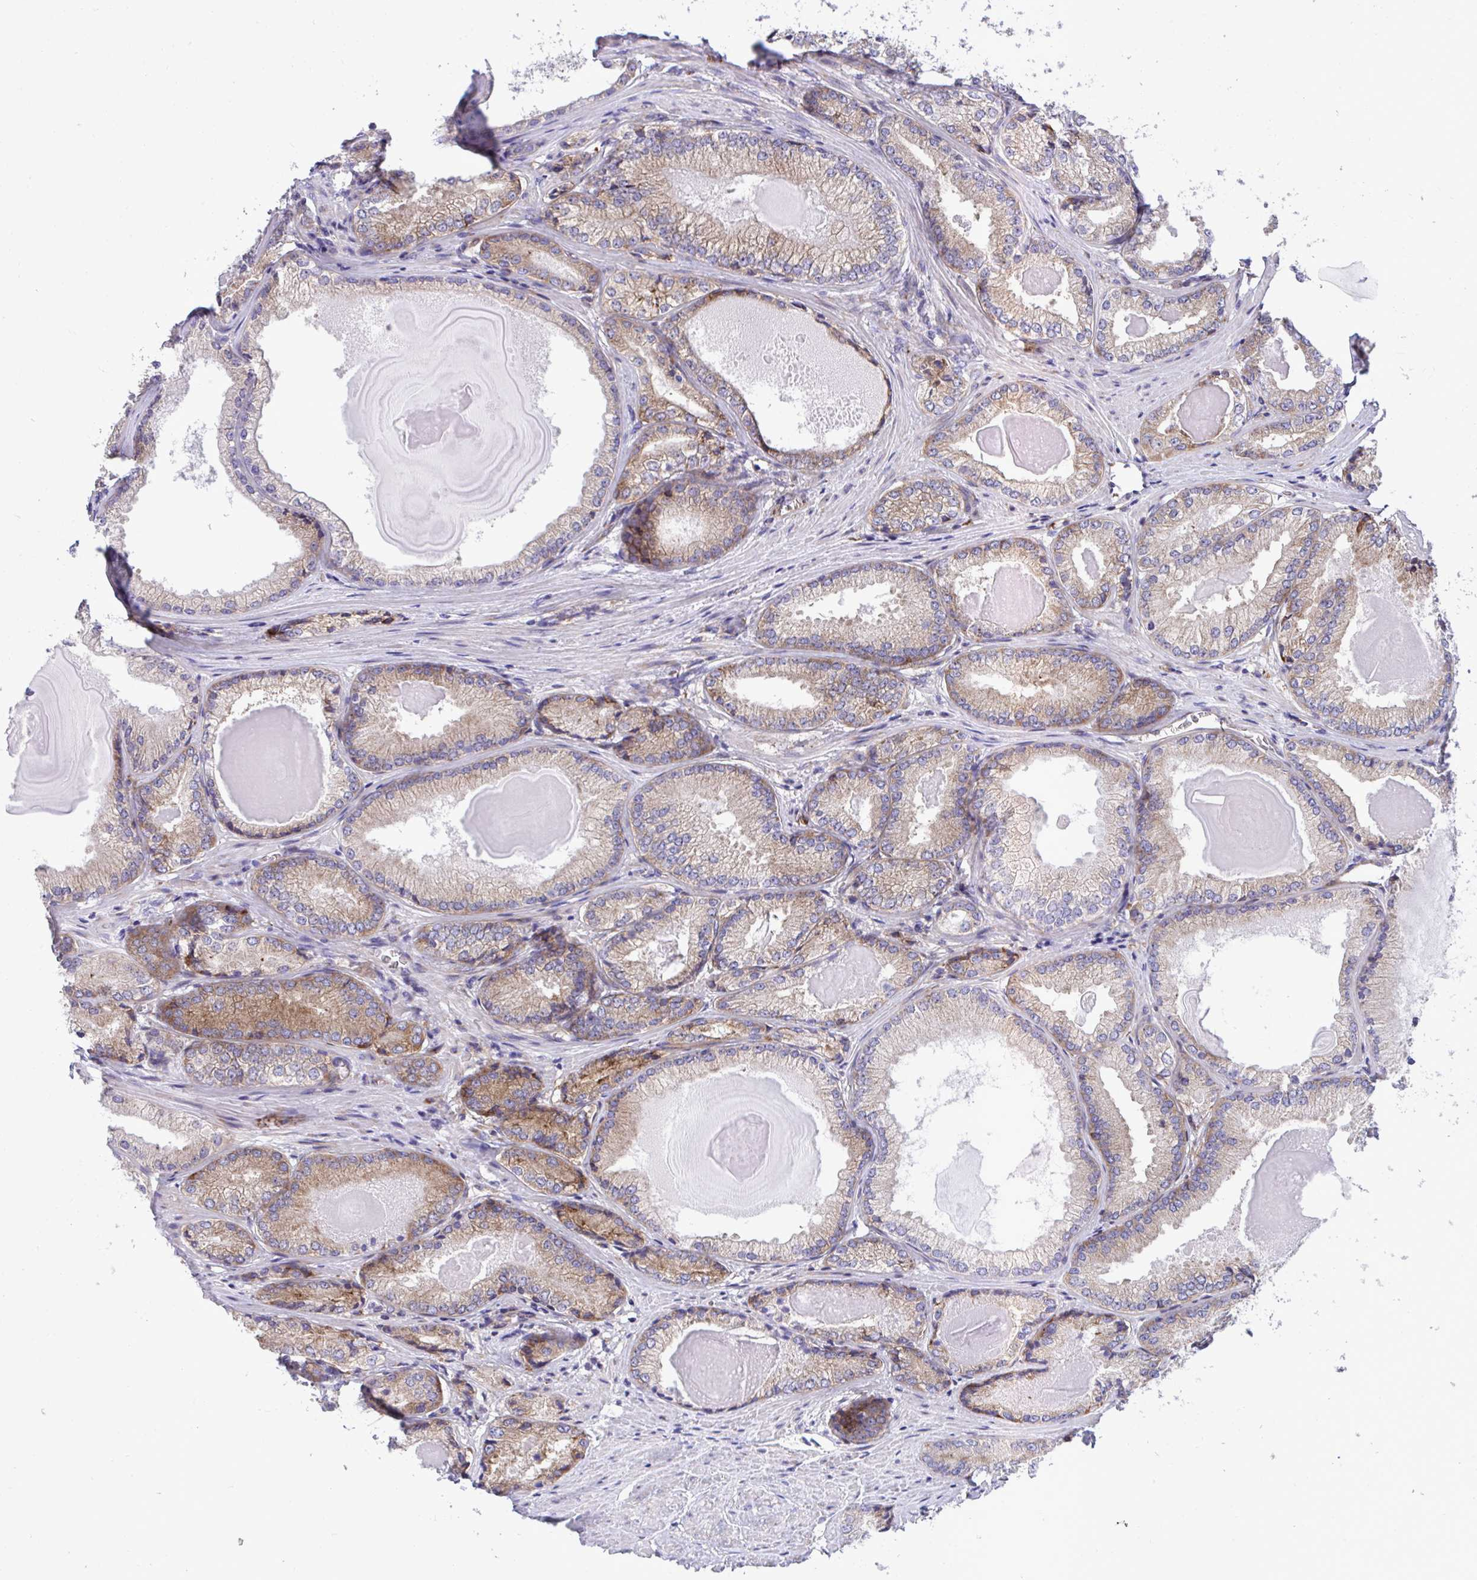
{"staining": {"intensity": "moderate", "quantity": ">75%", "location": "cytoplasmic/membranous"}, "tissue": "prostate cancer", "cell_type": "Tumor cells", "image_type": "cancer", "snomed": [{"axis": "morphology", "description": "Adenocarcinoma, NOS"}, {"axis": "morphology", "description": "Adenocarcinoma, Low grade"}, {"axis": "topography", "description": "Prostate"}], "caption": "Immunohistochemical staining of prostate cancer displays moderate cytoplasmic/membranous protein positivity in approximately >75% of tumor cells.", "gene": "RPS15", "patient": {"sex": "male", "age": 68}}